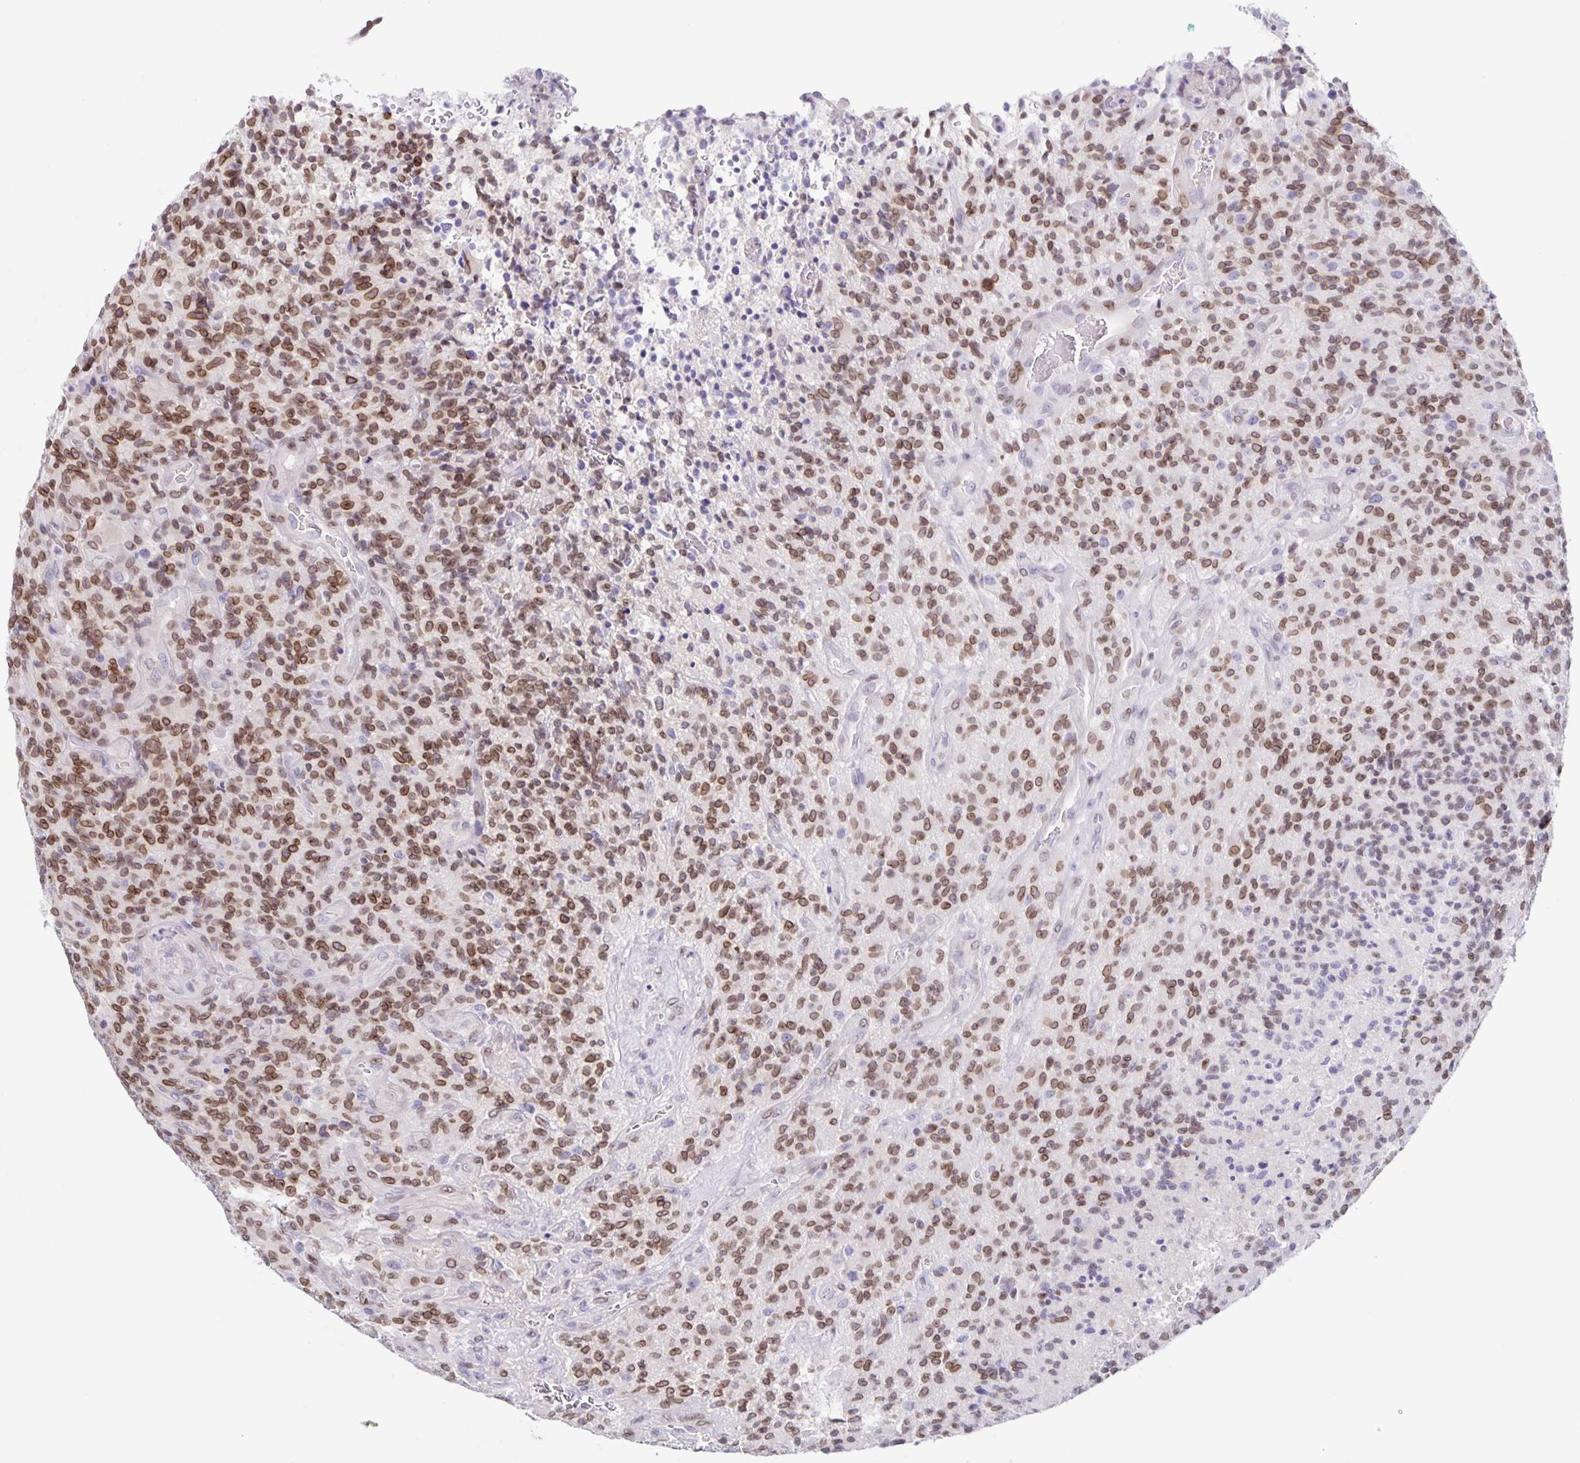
{"staining": {"intensity": "moderate", "quantity": "25%-75%", "location": "cytoplasmic/membranous,nuclear"}, "tissue": "glioma", "cell_type": "Tumor cells", "image_type": "cancer", "snomed": [{"axis": "morphology", "description": "Glioma, malignant, High grade"}, {"axis": "topography", "description": "Brain"}], "caption": "Immunohistochemical staining of malignant glioma (high-grade) shows moderate cytoplasmic/membranous and nuclear protein staining in about 25%-75% of tumor cells.", "gene": "SYNE2", "patient": {"sex": "male", "age": 76}}